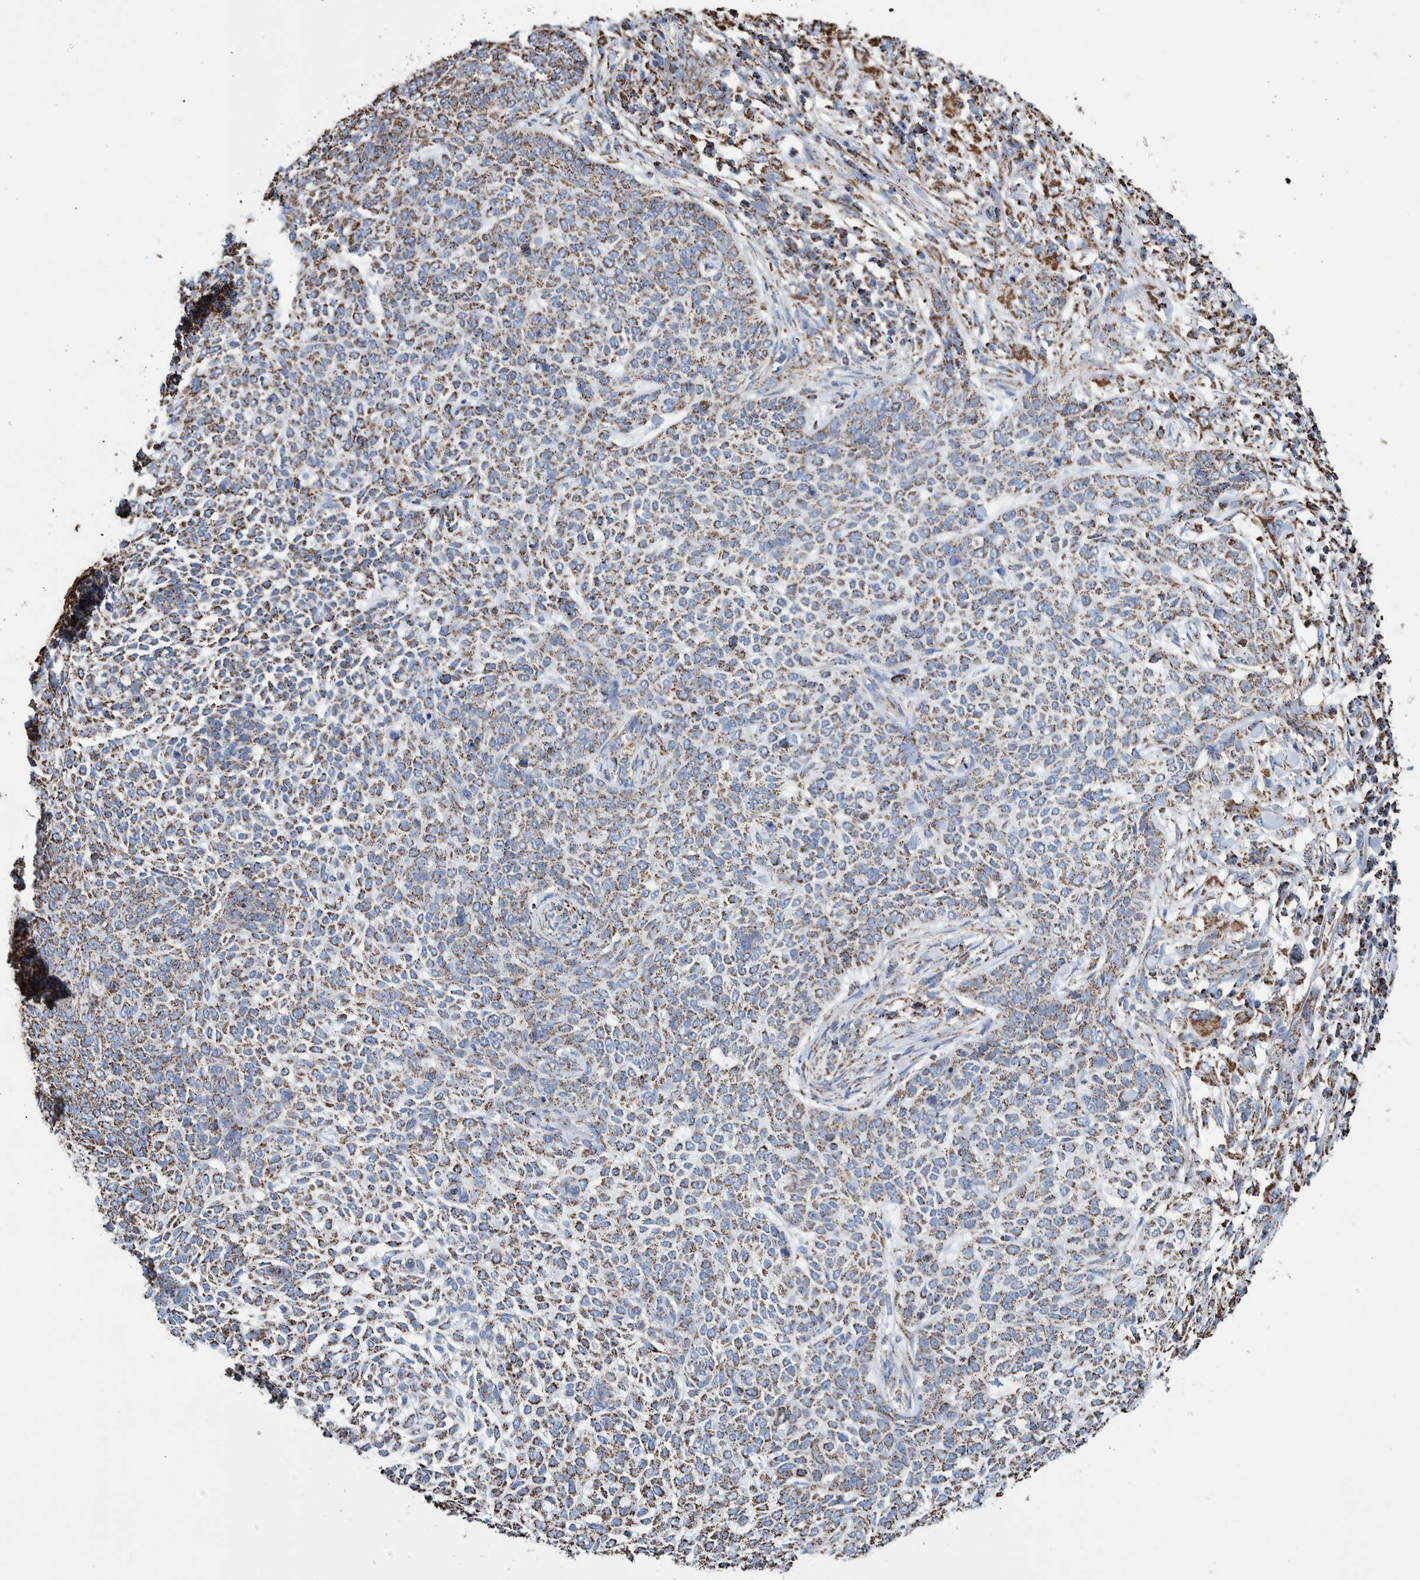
{"staining": {"intensity": "strong", "quantity": ">75%", "location": "cytoplasmic/membranous"}, "tissue": "skin cancer", "cell_type": "Tumor cells", "image_type": "cancer", "snomed": [{"axis": "morphology", "description": "Basal cell carcinoma"}, {"axis": "topography", "description": "Skin"}], "caption": "DAB (3,3'-diaminobenzidine) immunohistochemical staining of human skin basal cell carcinoma reveals strong cytoplasmic/membranous protein staining in about >75% of tumor cells.", "gene": "VPS26C", "patient": {"sex": "female", "age": 64}}